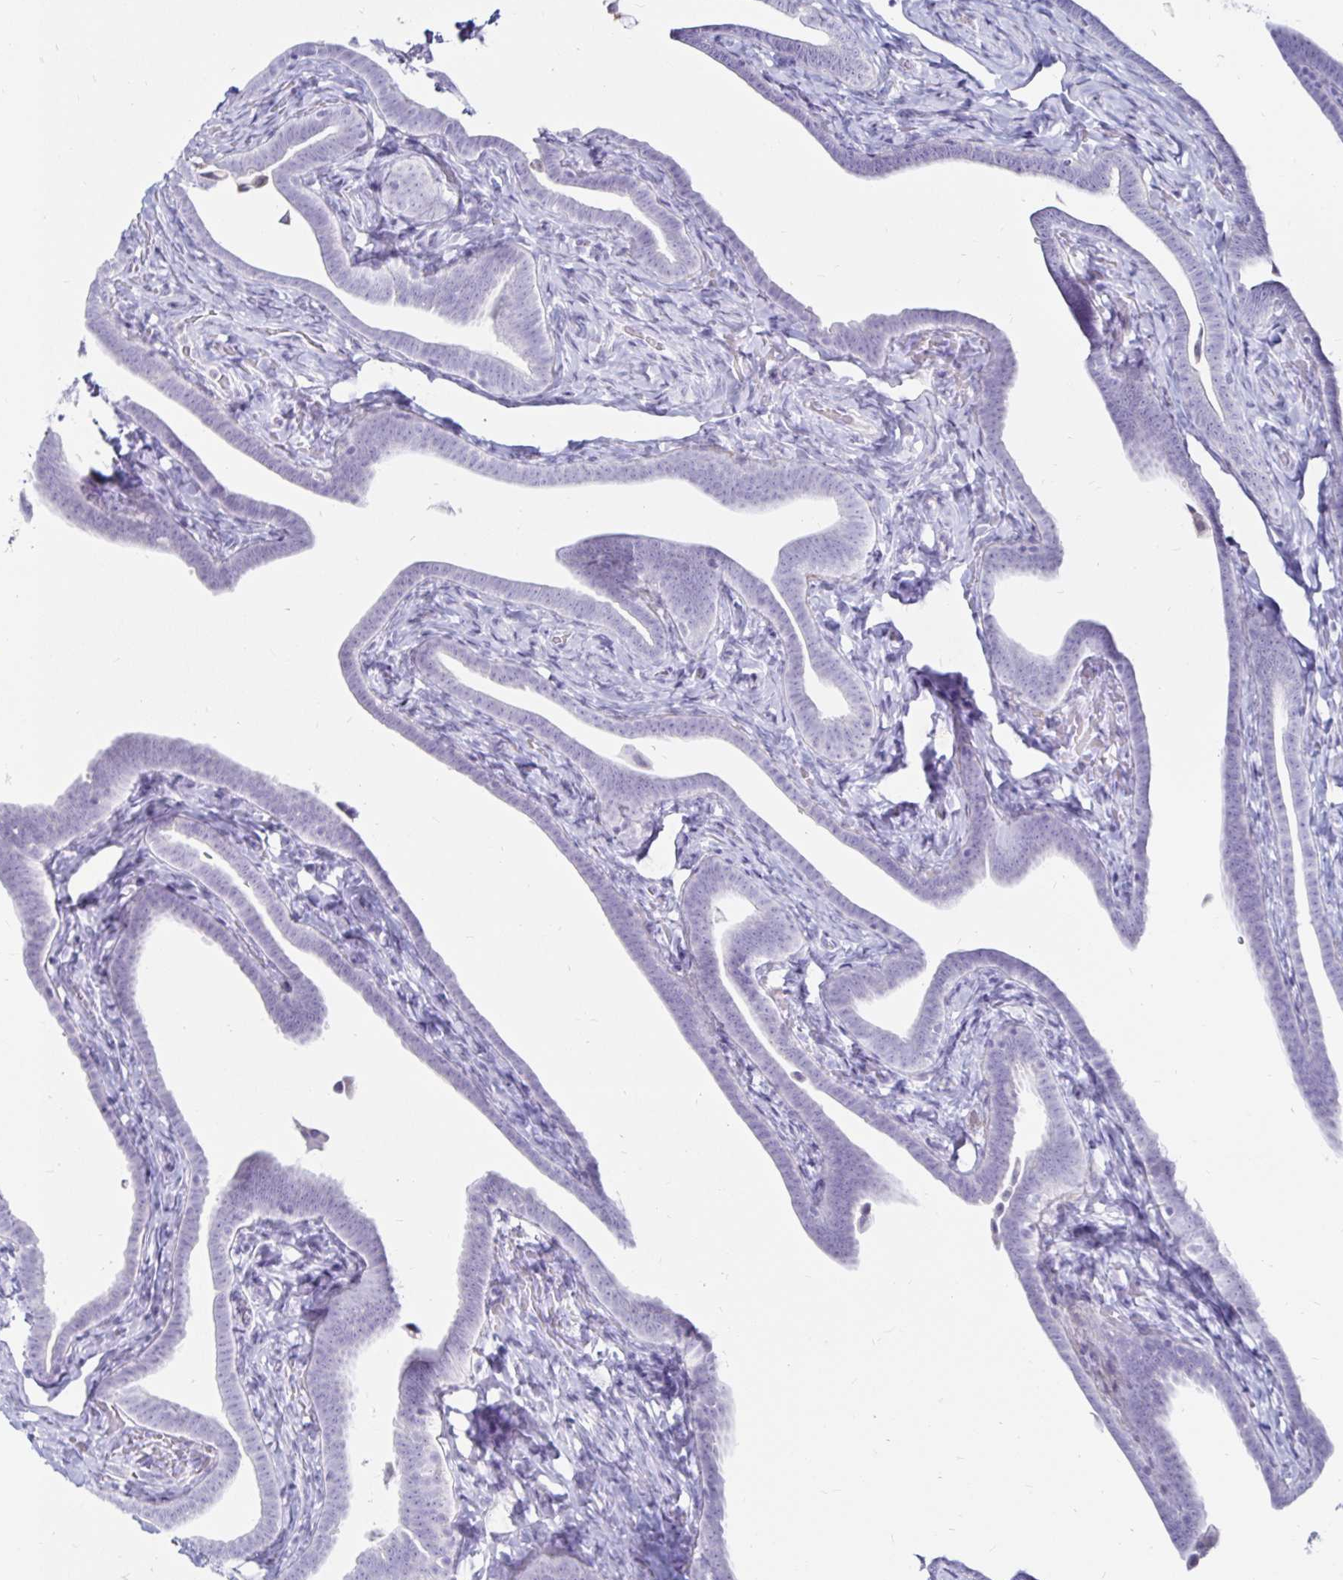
{"staining": {"intensity": "negative", "quantity": "none", "location": "none"}, "tissue": "fallopian tube", "cell_type": "Glandular cells", "image_type": "normal", "snomed": [{"axis": "morphology", "description": "Normal tissue, NOS"}, {"axis": "topography", "description": "Fallopian tube"}], "caption": "High magnification brightfield microscopy of normal fallopian tube stained with DAB (3,3'-diaminobenzidine) (brown) and counterstained with hematoxylin (blue): glandular cells show no significant staining. (Brightfield microscopy of DAB immunohistochemistry at high magnification).", "gene": "TIMP1", "patient": {"sex": "female", "age": 69}}